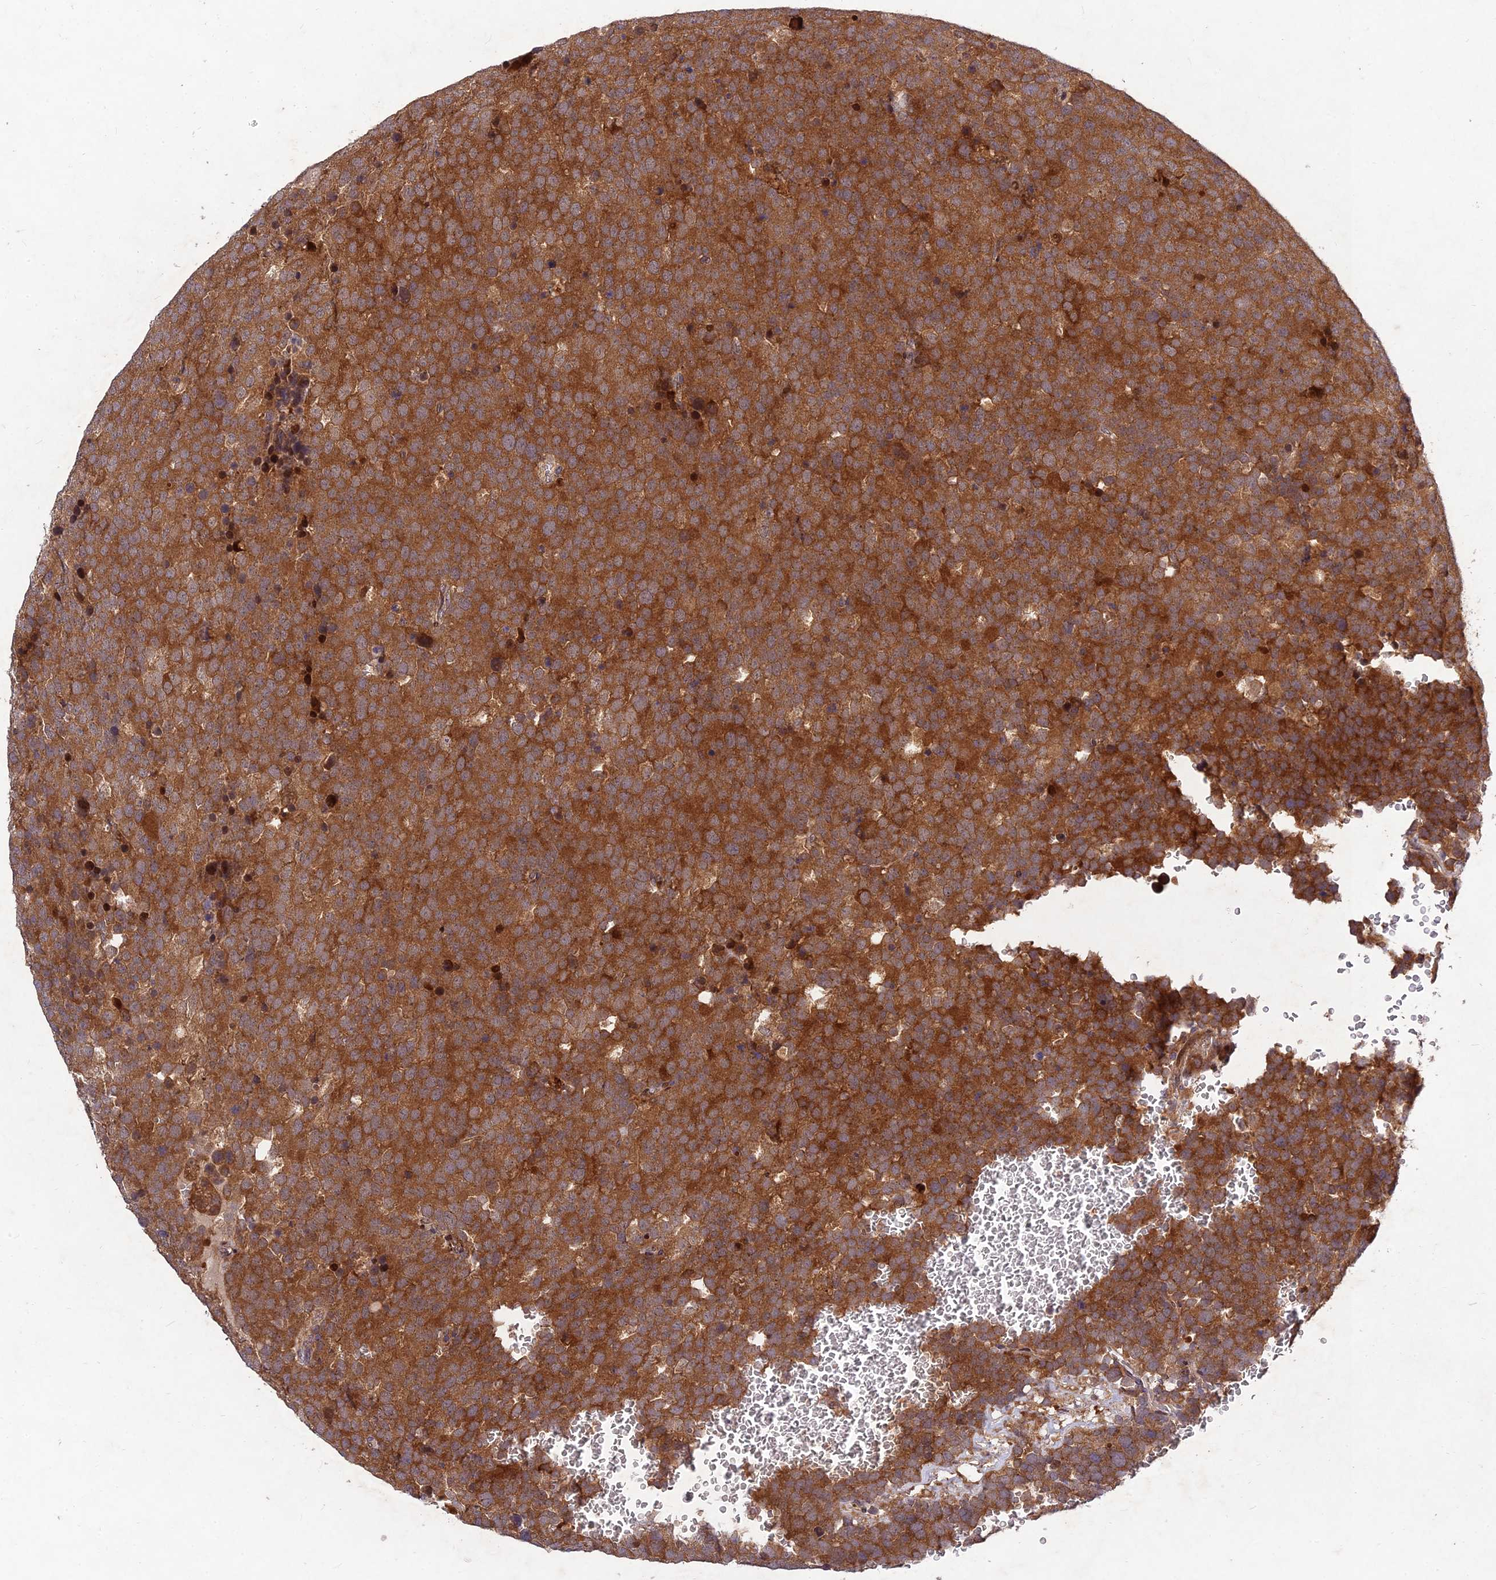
{"staining": {"intensity": "strong", "quantity": ">75%", "location": "cytoplasmic/membranous"}, "tissue": "testis cancer", "cell_type": "Tumor cells", "image_type": "cancer", "snomed": [{"axis": "morphology", "description": "Seminoma, NOS"}, {"axis": "topography", "description": "Testis"}], "caption": "Immunohistochemical staining of human testis cancer shows strong cytoplasmic/membranous protein expression in approximately >75% of tumor cells. Ihc stains the protein of interest in brown and the nuclei are stained blue.", "gene": "MKKS", "patient": {"sex": "male", "age": 71}}